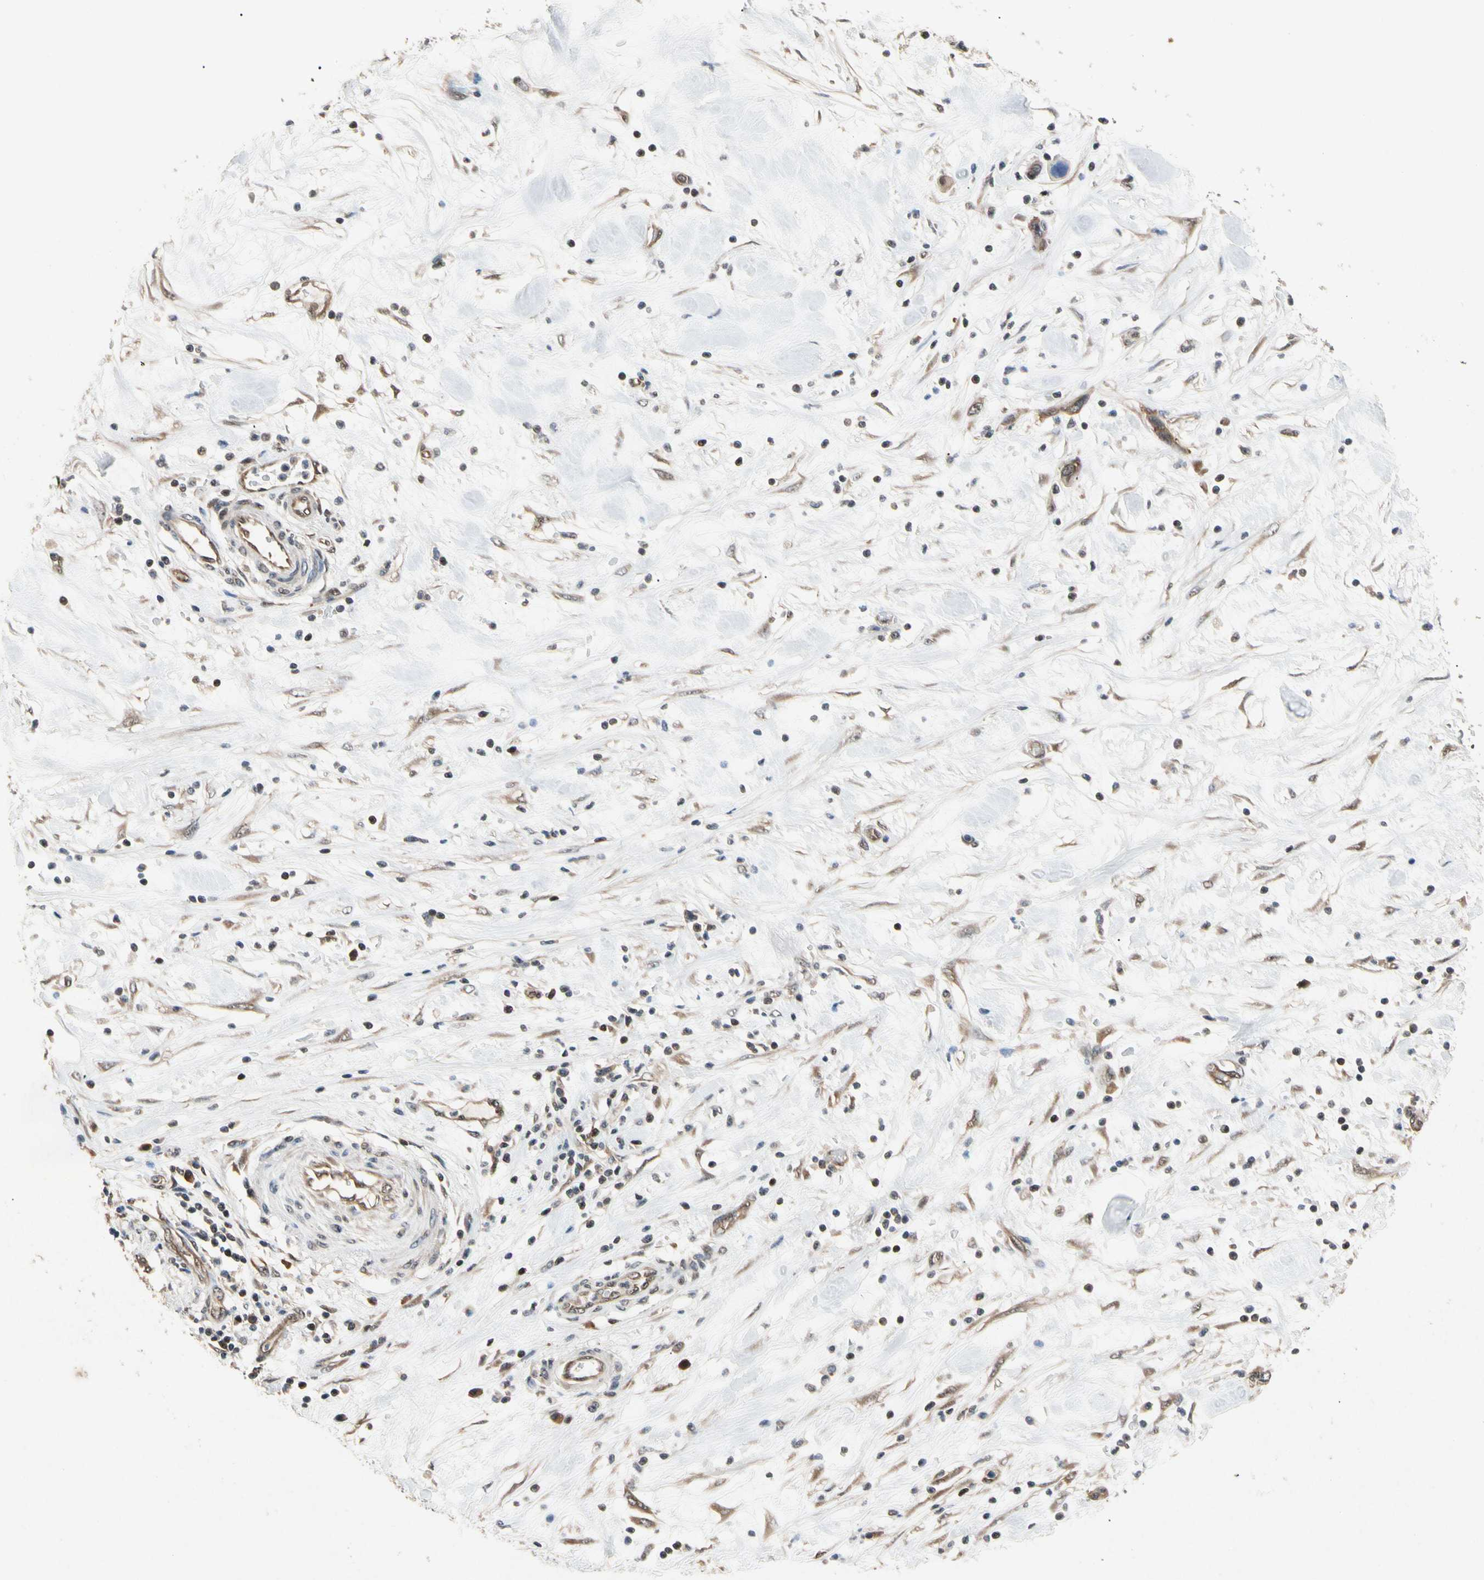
{"staining": {"intensity": "weak", "quantity": ">75%", "location": "cytoplasmic/membranous"}, "tissue": "pancreatic cancer", "cell_type": "Tumor cells", "image_type": "cancer", "snomed": [{"axis": "morphology", "description": "Adenocarcinoma, NOS"}, {"axis": "topography", "description": "Pancreas"}], "caption": "Human pancreatic cancer (adenocarcinoma) stained for a protein (brown) demonstrates weak cytoplasmic/membranous positive positivity in approximately >75% of tumor cells.", "gene": "EIF1AX", "patient": {"sex": "female", "age": 57}}